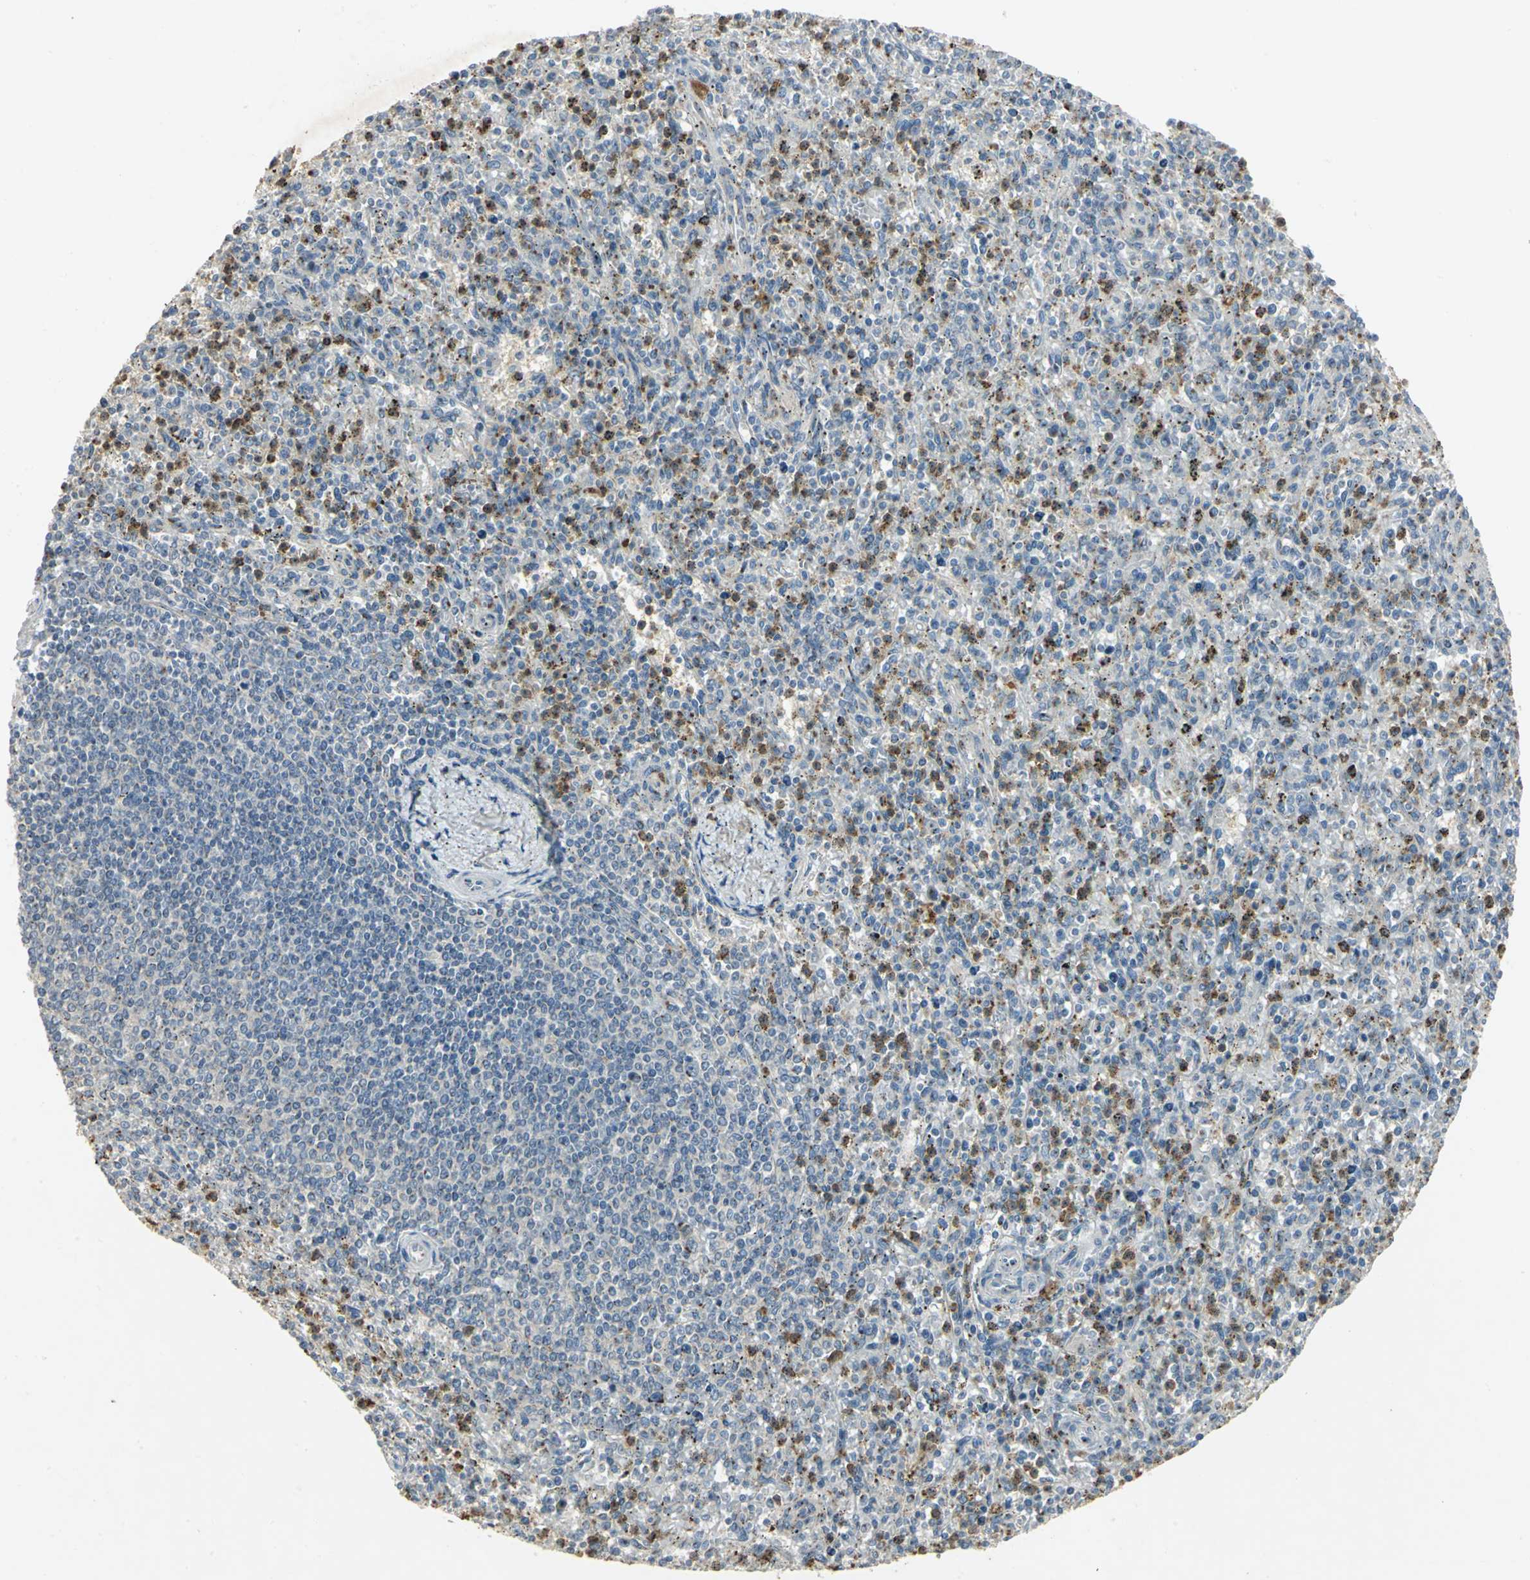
{"staining": {"intensity": "strong", "quantity": "<25%", "location": "cytoplasmic/membranous"}, "tissue": "spleen", "cell_type": "Cells in red pulp", "image_type": "normal", "snomed": [{"axis": "morphology", "description": "Normal tissue, NOS"}, {"axis": "topography", "description": "Spleen"}], "caption": "IHC (DAB (3,3'-diaminobenzidine)) staining of normal spleen shows strong cytoplasmic/membranous protein staining in approximately <25% of cells in red pulp.", "gene": "TM9SF2", "patient": {"sex": "male", "age": 72}}